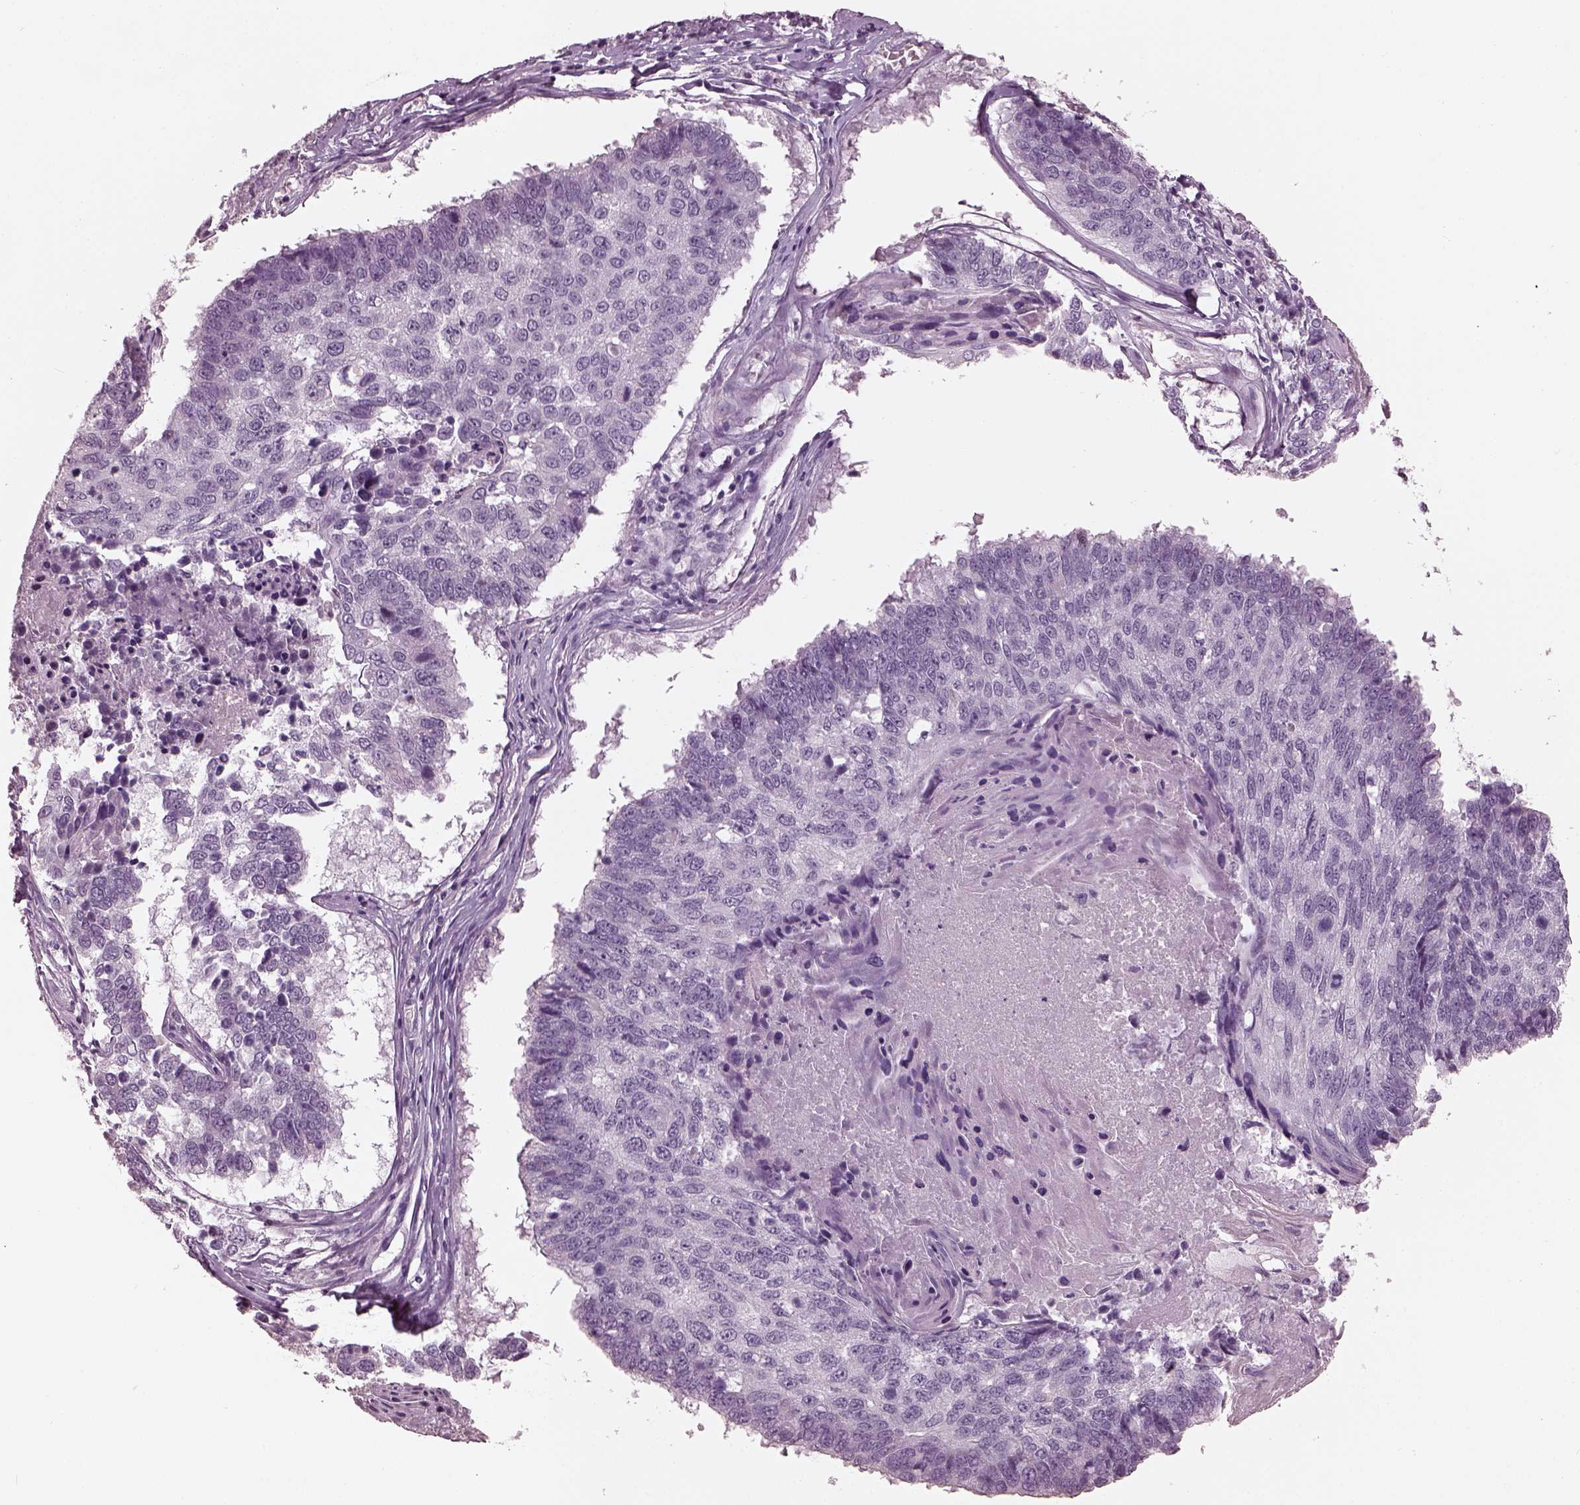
{"staining": {"intensity": "negative", "quantity": "none", "location": "none"}, "tissue": "lung cancer", "cell_type": "Tumor cells", "image_type": "cancer", "snomed": [{"axis": "morphology", "description": "Squamous cell carcinoma, NOS"}, {"axis": "topography", "description": "Lung"}], "caption": "Lung squamous cell carcinoma stained for a protein using IHC displays no positivity tumor cells.", "gene": "OPTC", "patient": {"sex": "male", "age": 73}}